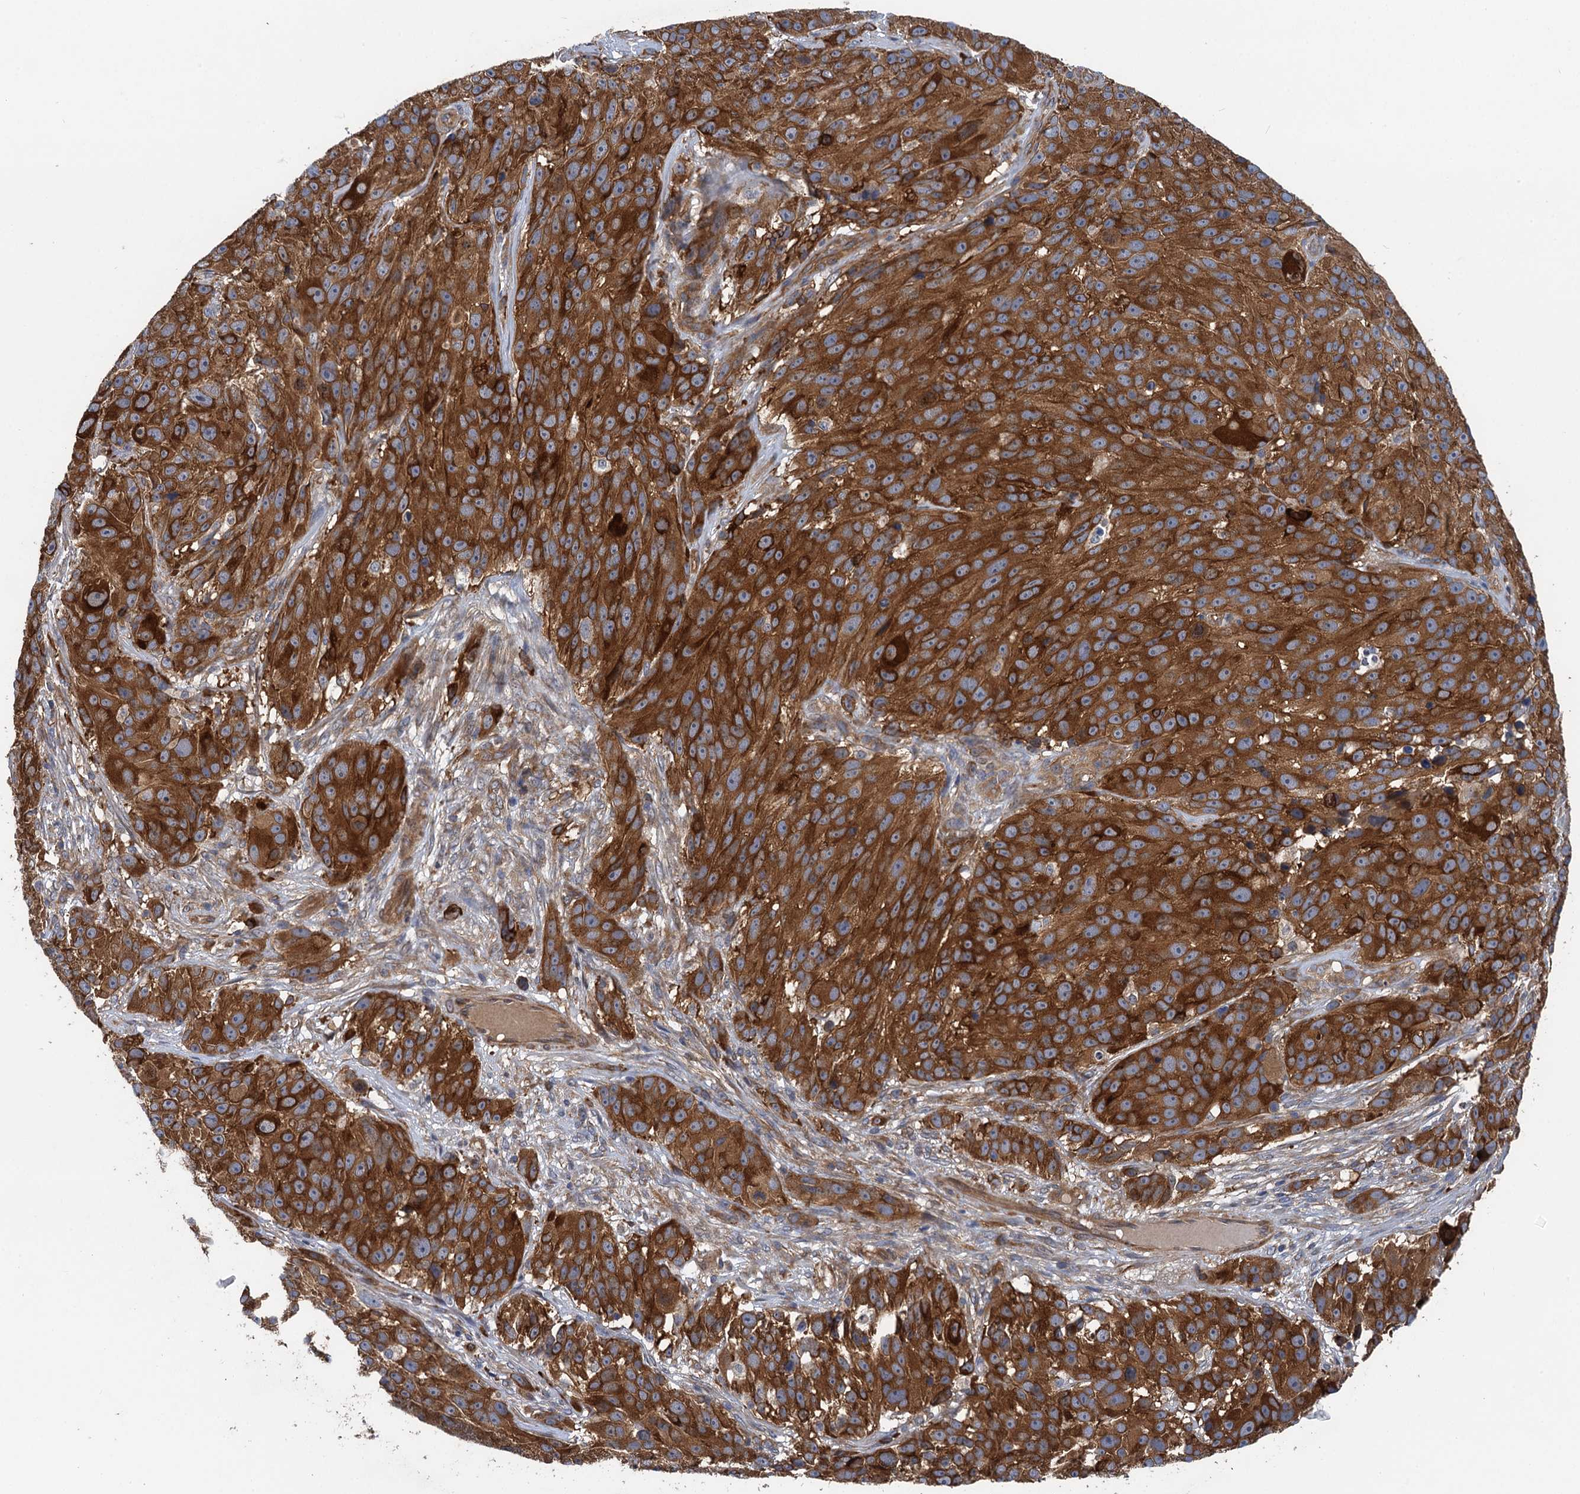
{"staining": {"intensity": "strong", "quantity": ">75%", "location": "cytoplasmic/membranous"}, "tissue": "melanoma", "cell_type": "Tumor cells", "image_type": "cancer", "snomed": [{"axis": "morphology", "description": "Malignant melanoma, NOS"}, {"axis": "topography", "description": "Skin"}], "caption": "Human melanoma stained with a brown dye demonstrates strong cytoplasmic/membranous positive expression in about >75% of tumor cells.", "gene": "PJA2", "patient": {"sex": "male", "age": 84}}